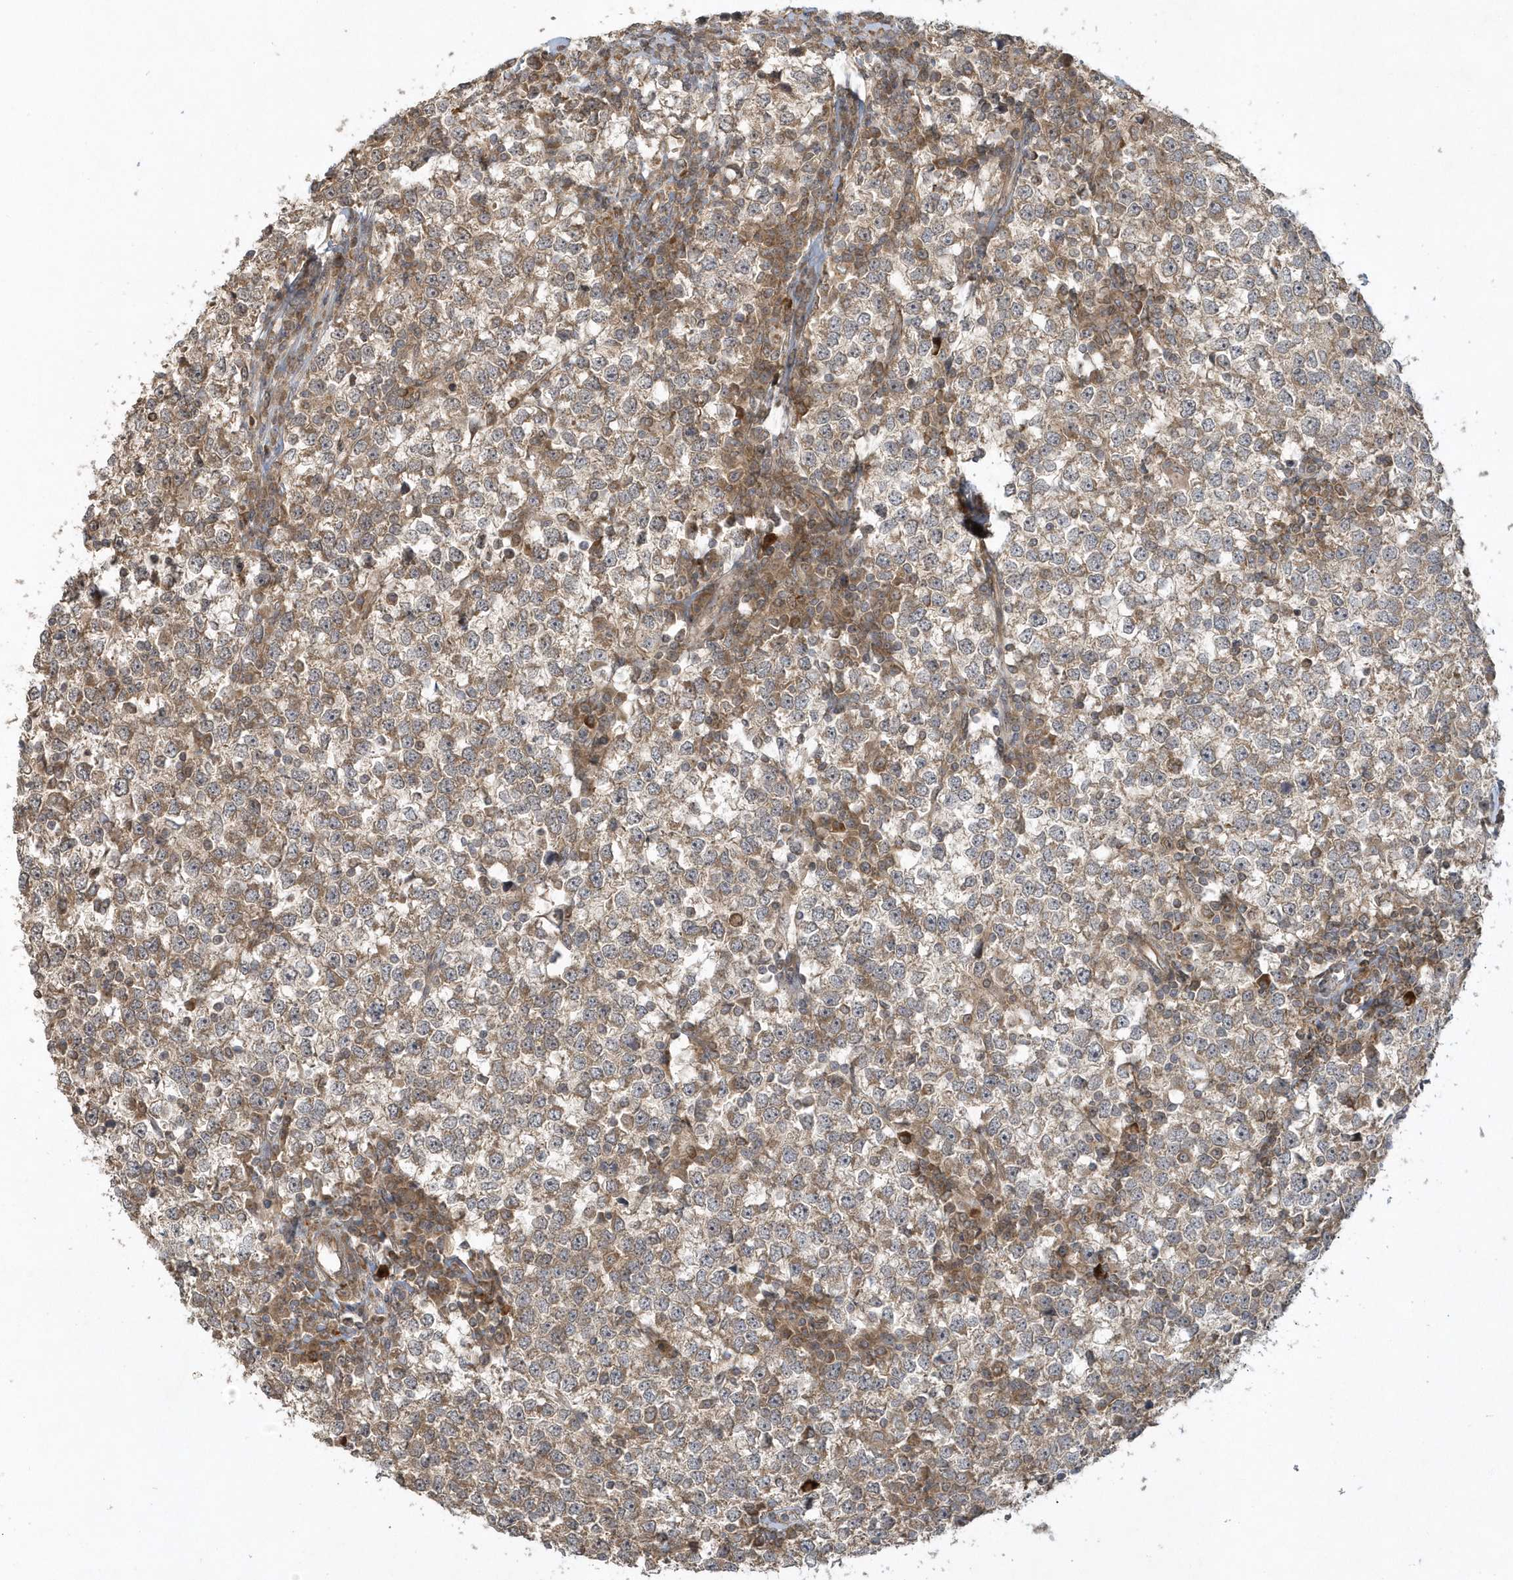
{"staining": {"intensity": "weak", "quantity": ">75%", "location": "cytoplasmic/membranous"}, "tissue": "testis cancer", "cell_type": "Tumor cells", "image_type": "cancer", "snomed": [{"axis": "morphology", "description": "Seminoma, NOS"}, {"axis": "topography", "description": "Testis"}], "caption": "Testis cancer stained with a brown dye shows weak cytoplasmic/membranous positive expression in approximately >75% of tumor cells.", "gene": "THG1L", "patient": {"sex": "male", "age": 65}}